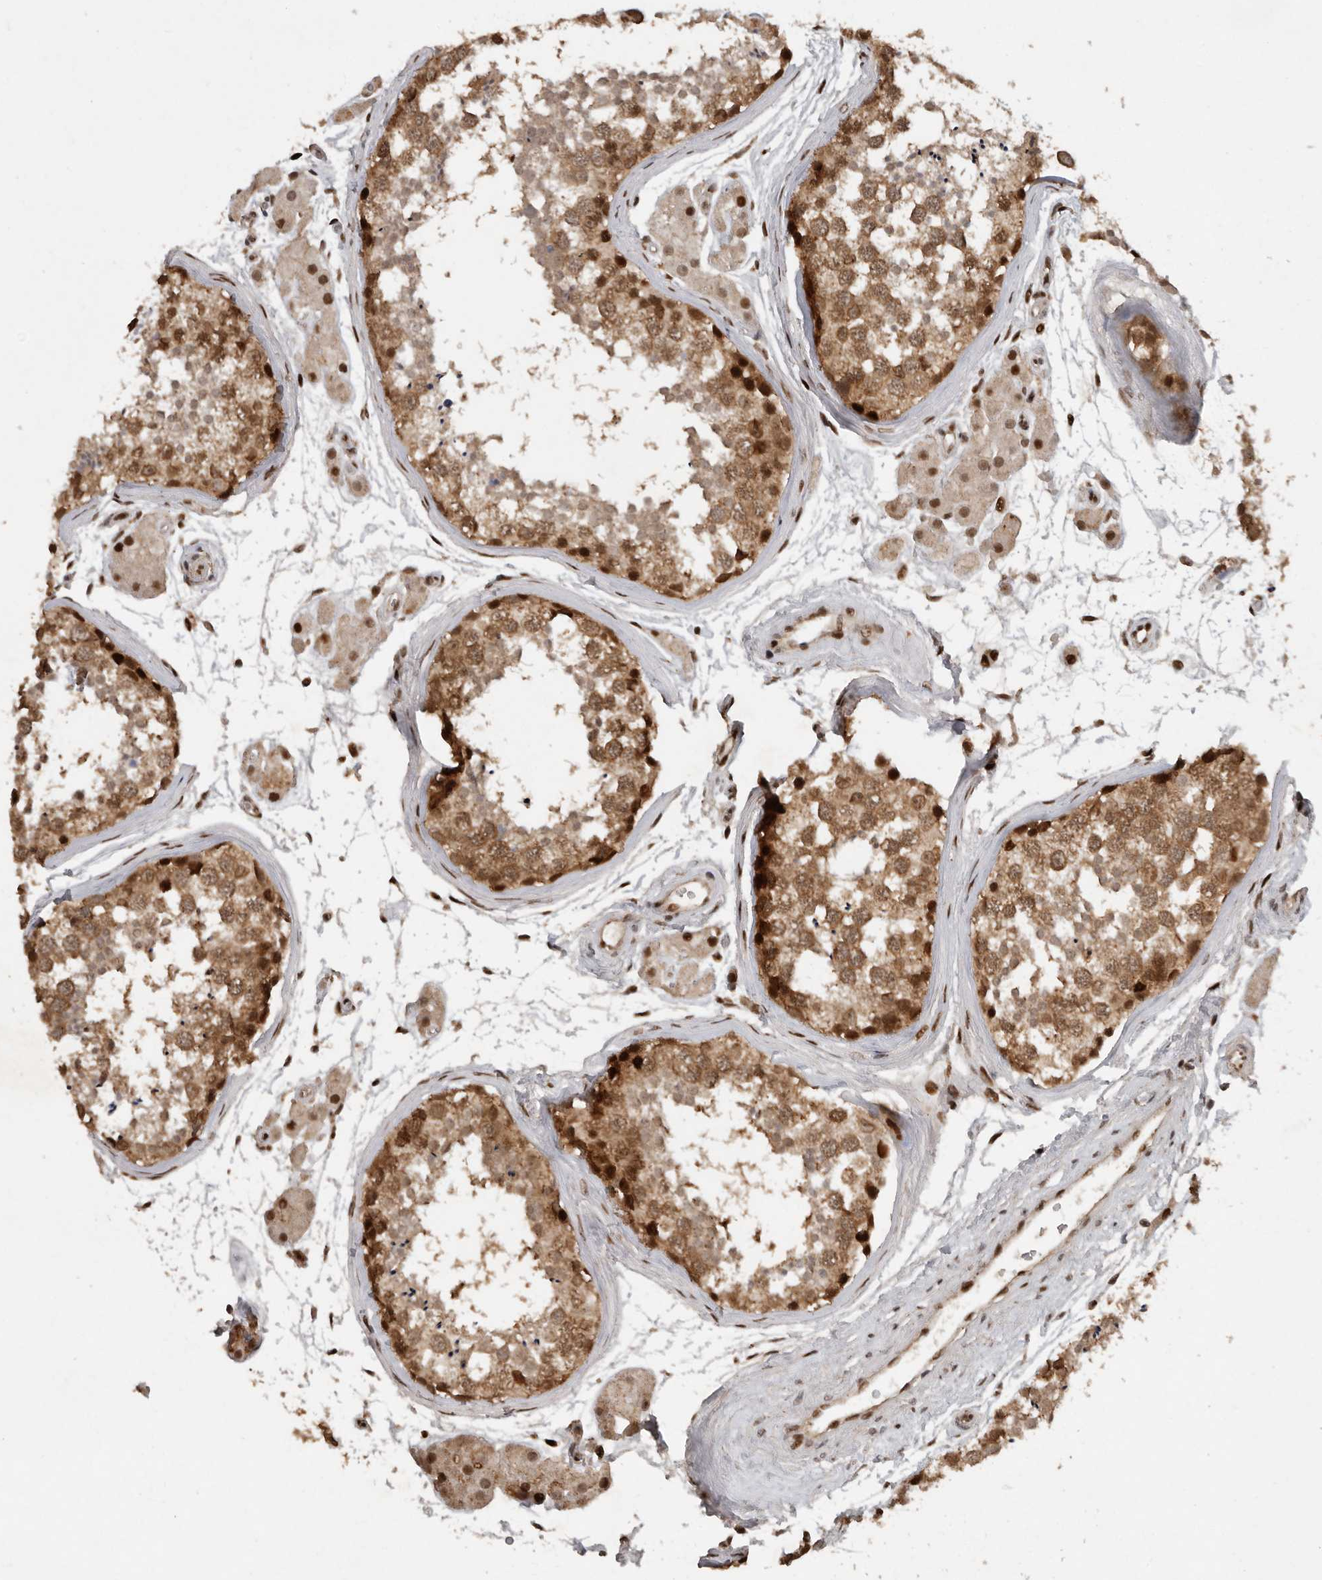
{"staining": {"intensity": "moderate", "quantity": ">75%", "location": "cytoplasmic/membranous,nuclear"}, "tissue": "testis", "cell_type": "Cells in seminiferous ducts", "image_type": "normal", "snomed": [{"axis": "morphology", "description": "Normal tissue, NOS"}, {"axis": "topography", "description": "Testis"}], "caption": "Testis stained with IHC reveals moderate cytoplasmic/membranous,nuclear expression in about >75% of cells in seminiferous ducts. The staining was performed using DAB (3,3'-diaminobenzidine) to visualize the protein expression in brown, while the nuclei were stained in blue with hematoxylin (Magnification: 20x).", "gene": "CDC27", "patient": {"sex": "male", "age": 56}}